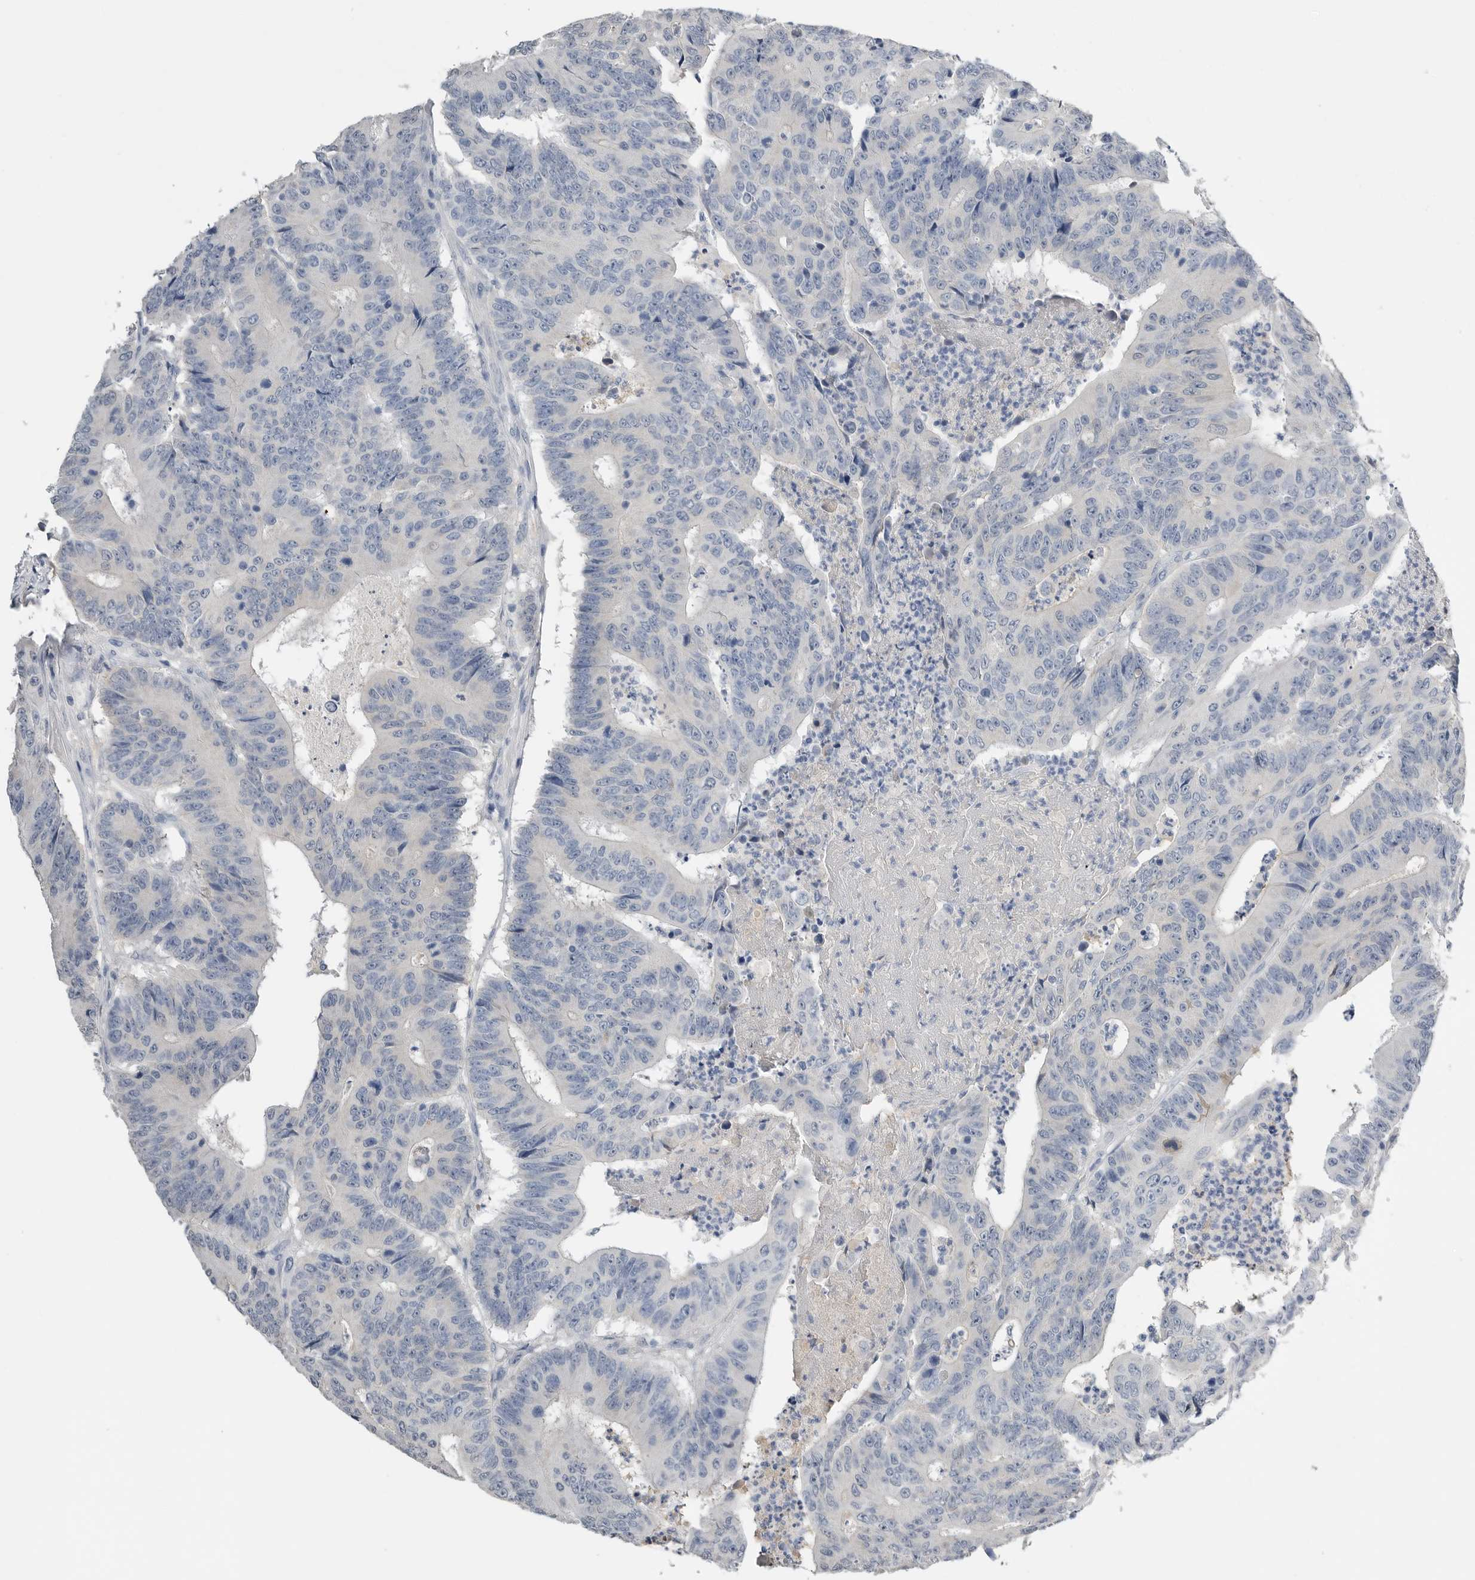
{"staining": {"intensity": "negative", "quantity": "none", "location": "none"}, "tissue": "colorectal cancer", "cell_type": "Tumor cells", "image_type": "cancer", "snomed": [{"axis": "morphology", "description": "Adenocarcinoma, NOS"}, {"axis": "topography", "description": "Colon"}], "caption": "This is a histopathology image of immunohistochemistry (IHC) staining of colorectal cancer (adenocarcinoma), which shows no expression in tumor cells.", "gene": "FABP6", "patient": {"sex": "male", "age": 83}}